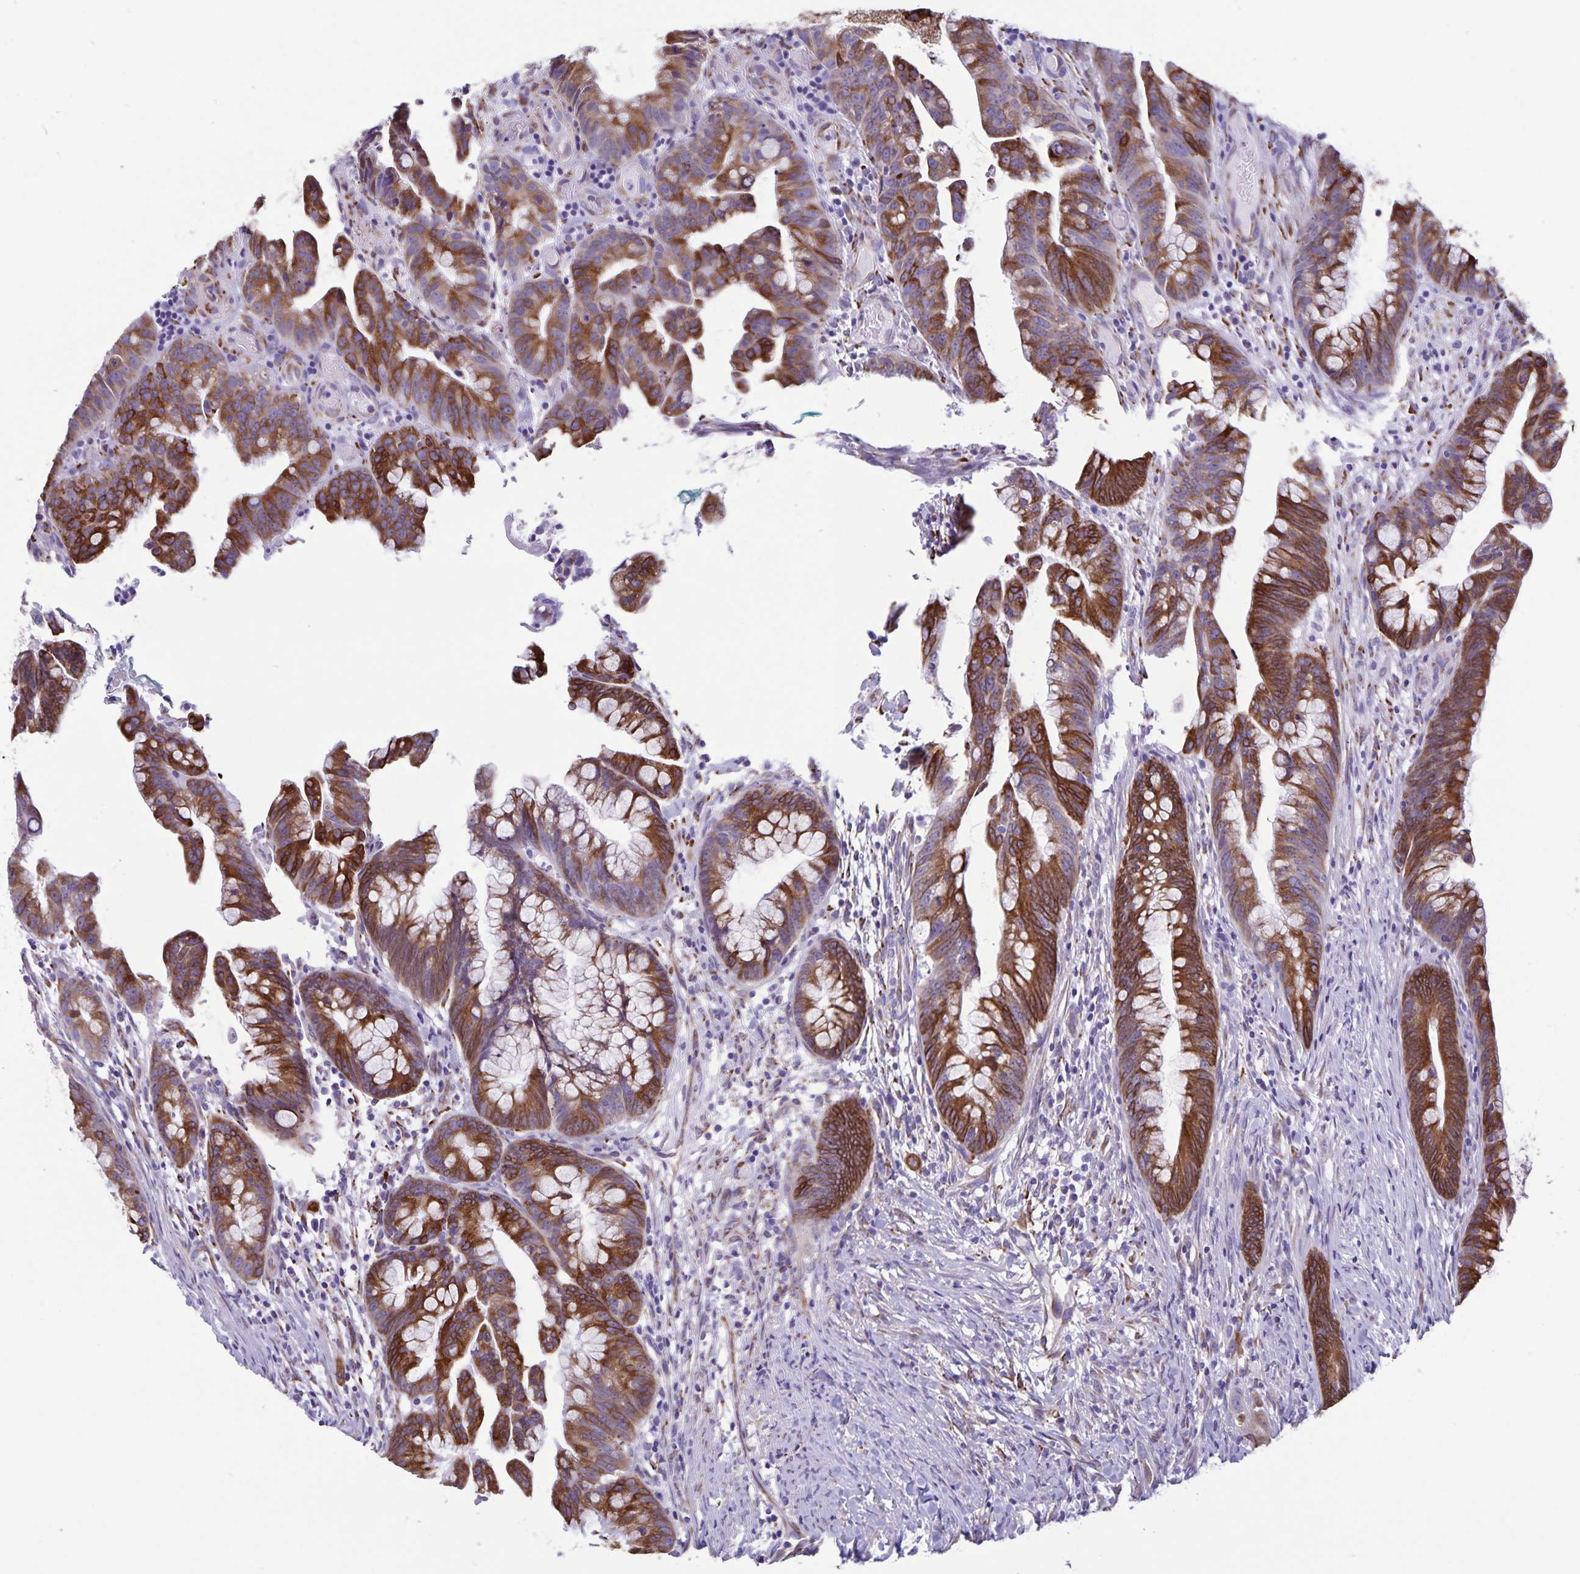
{"staining": {"intensity": "strong", "quantity": ">75%", "location": "cytoplasmic/membranous"}, "tissue": "colorectal cancer", "cell_type": "Tumor cells", "image_type": "cancer", "snomed": [{"axis": "morphology", "description": "Adenocarcinoma, NOS"}, {"axis": "topography", "description": "Colon"}], "caption": "The image displays a brown stain indicating the presence of a protein in the cytoplasmic/membranous of tumor cells in colorectal cancer (adenocarcinoma). (Brightfield microscopy of DAB IHC at high magnification).", "gene": "RCN1", "patient": {"sex": "male", "age": 62}}